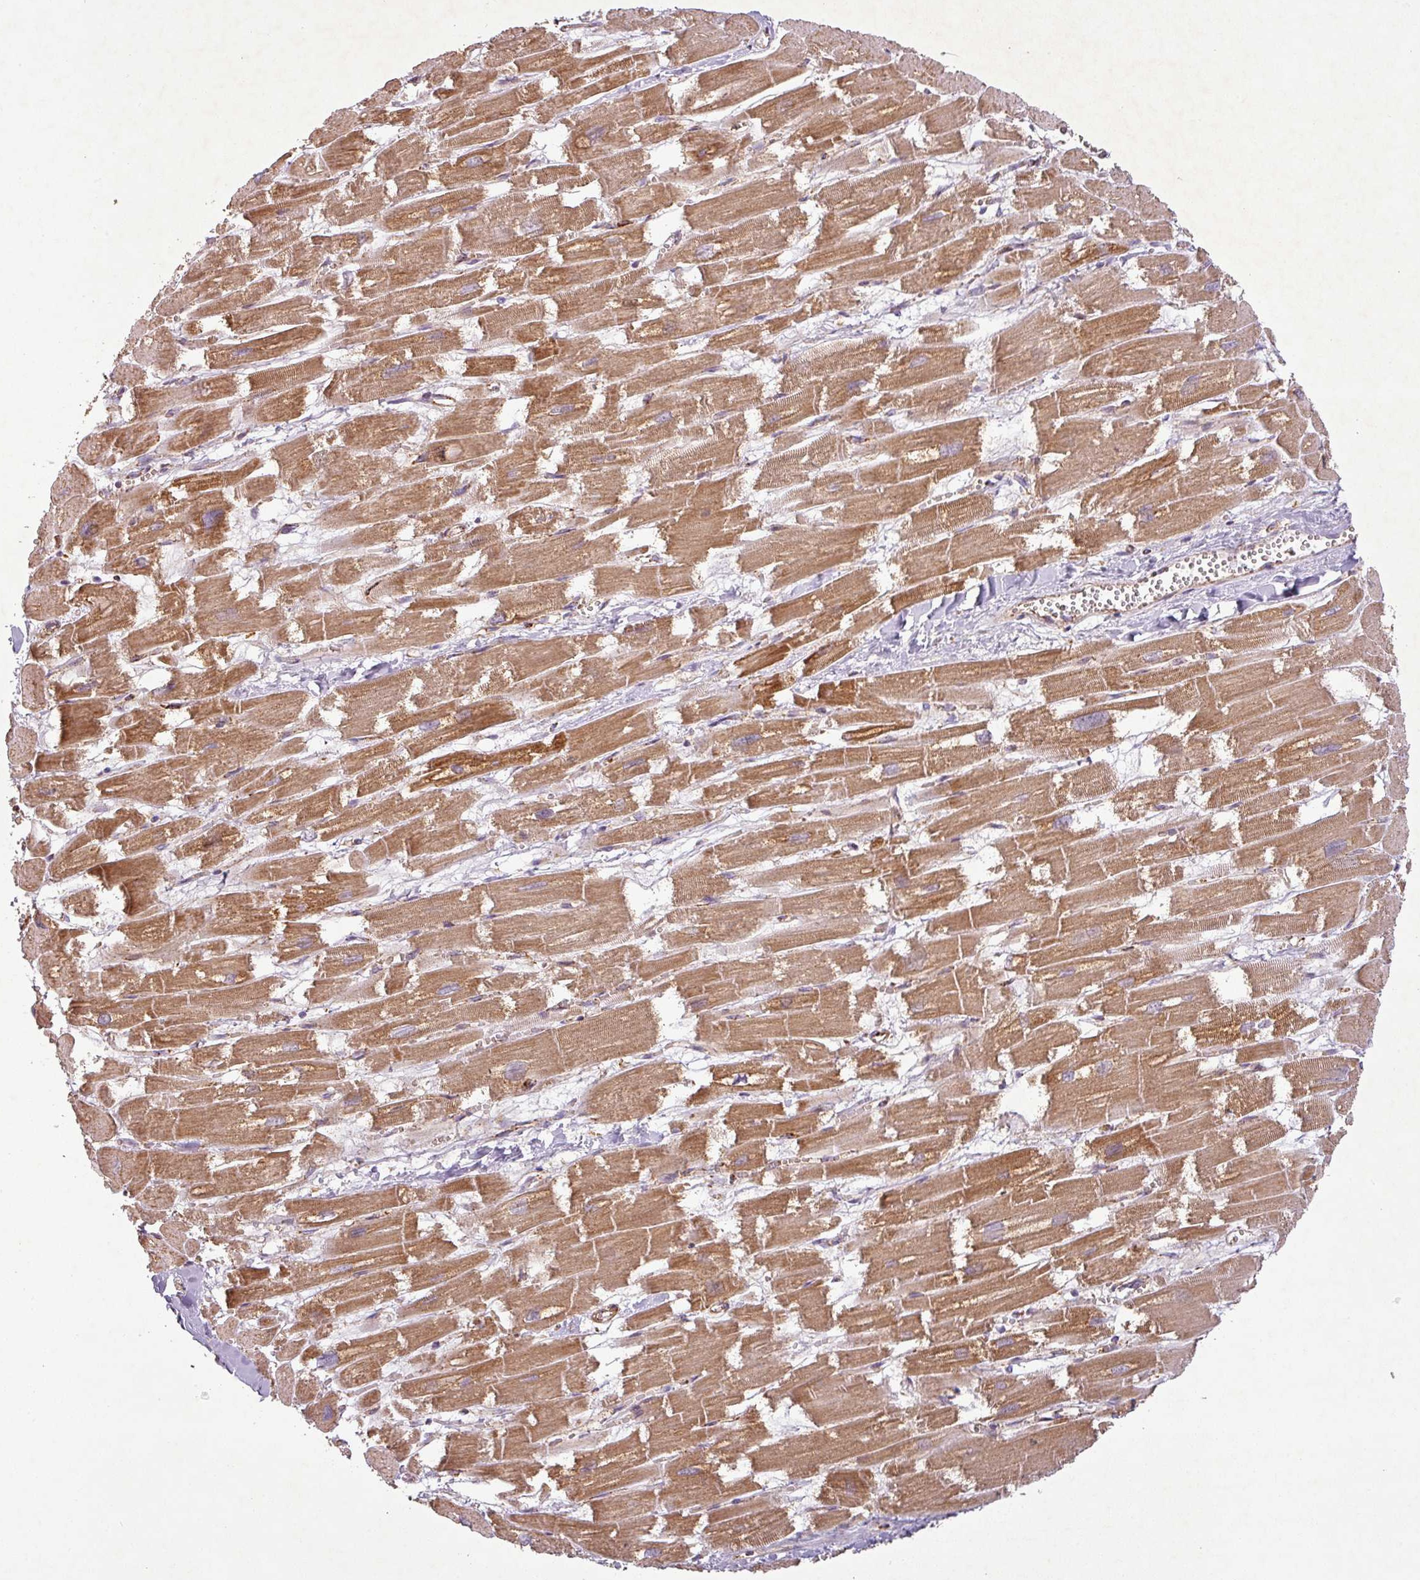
{"staining": {"intensity": "moderate", "quantity": ">75%", "location": "cytoplasmic/membranous"}, "tissue": "heart muscle", "cell_type": "Cardiomyocytes", "image_type": "normal", "snomed": [{"axis": "morphology", "description": "Normal tissue, NOS"}, {"axis": "topography", "description": "Heart"}], "caption": "High-magnification brightfield microscopy of unremarkable heart muscle stained with DAB (brown) and counterstained with hematoxylin (blue). cardiomyocytes exhibit moderate cytoplasmic/membranous staining is present in about>75% of cells. The staining is performed using DAB brown chromogen to label protein expression. The nuclei are counter-stained blue using hematoxylin.", "gene": "GPD2", "patient": {"sex": "male", "age": 54}}